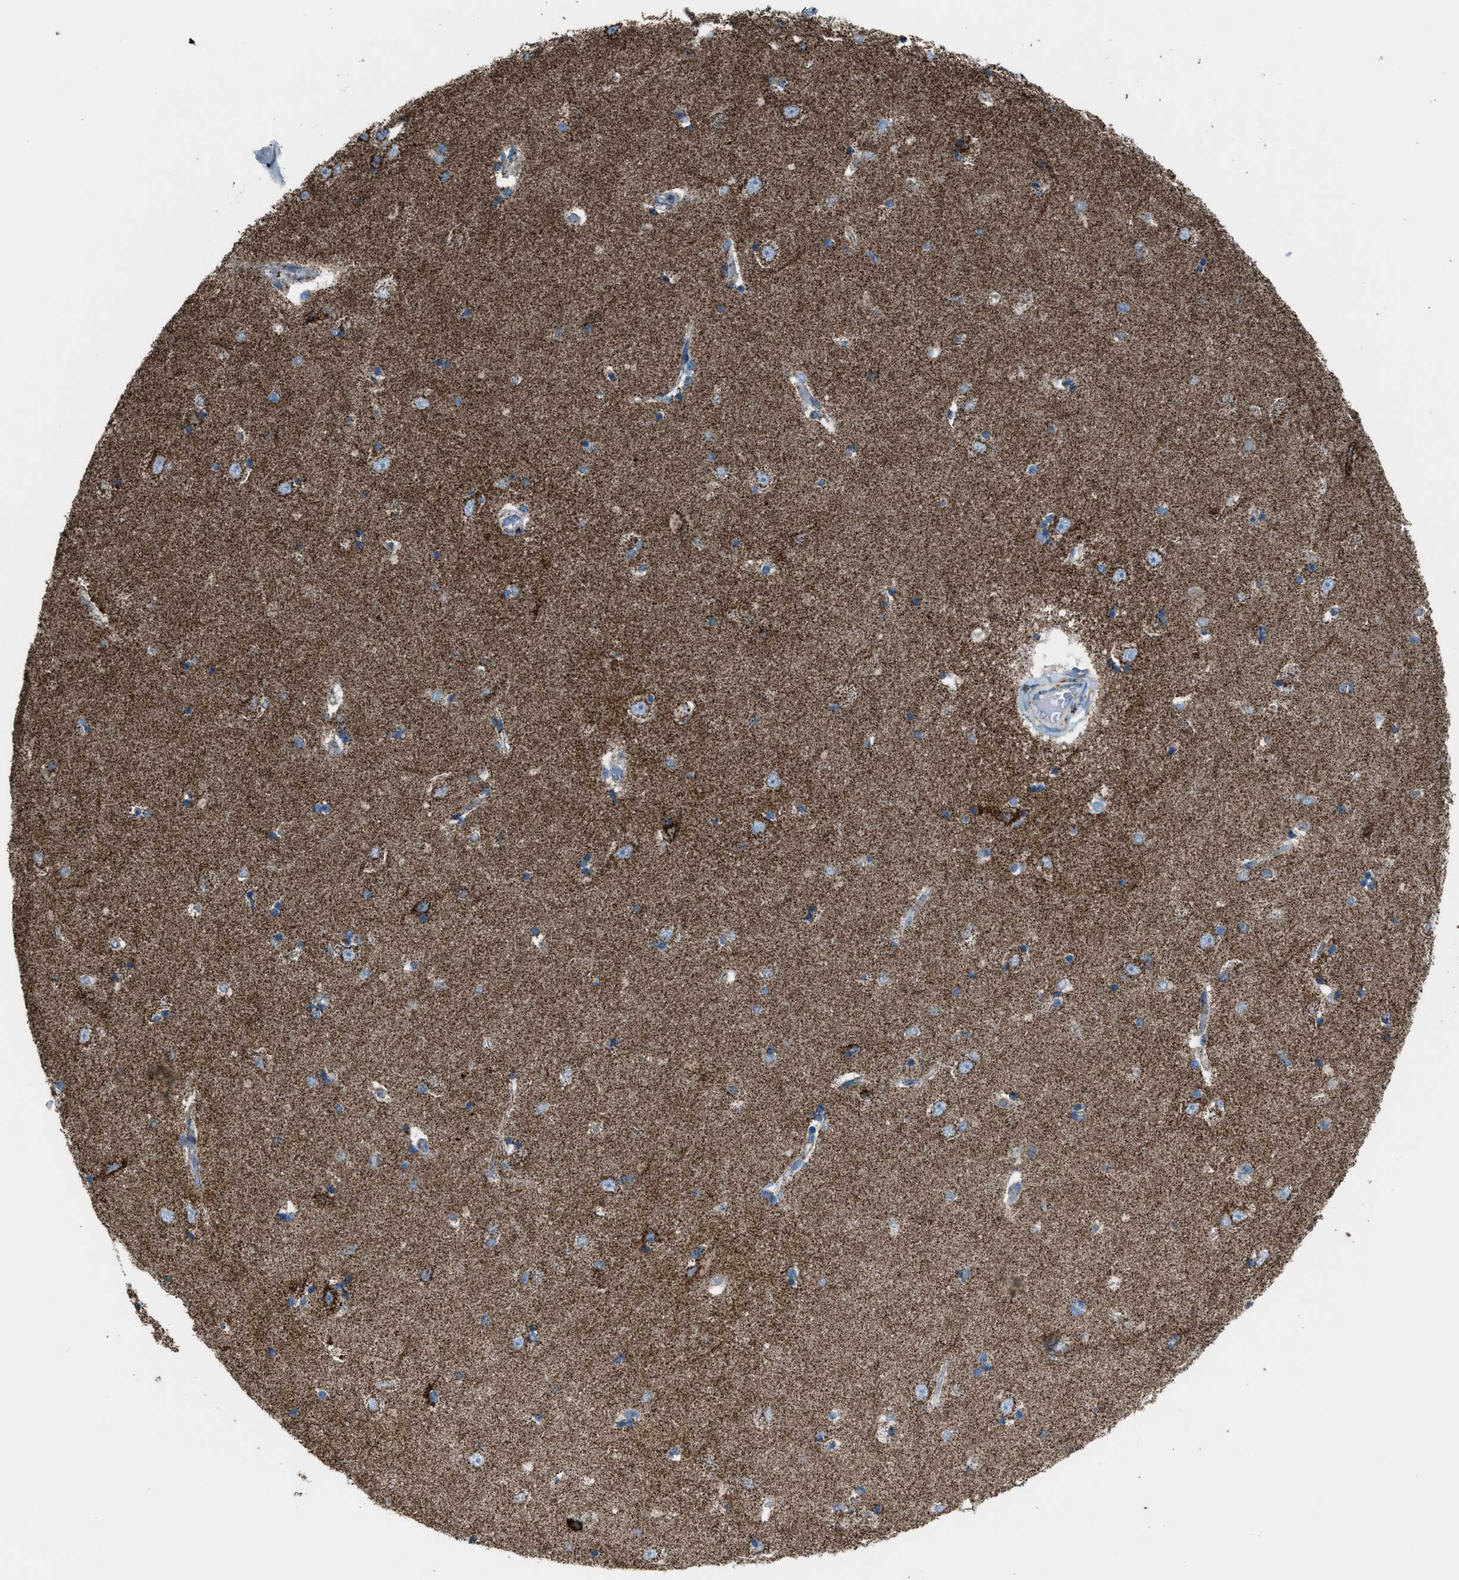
{"staining": {"intensity": "moderate", "quantity": ">75%", "location": "cytoplasmic/membranous"}, "tissue": "hippocampus", "cell_type": "Glial cells", "image_type": "normal", "snomed": [{"axis": "morphology", "description": "Normal tissue, NOS"}, {"axis": "topography", "description": "Hippocampus"}], "caption": "Immunohistochemical staining of normal human hippocampus reveals moderate cytoplasmic/membranous protein expression in approximately >75% of glial cells.", "gene": "MDH2", "patient": {"sex": "male", "age": 45}}